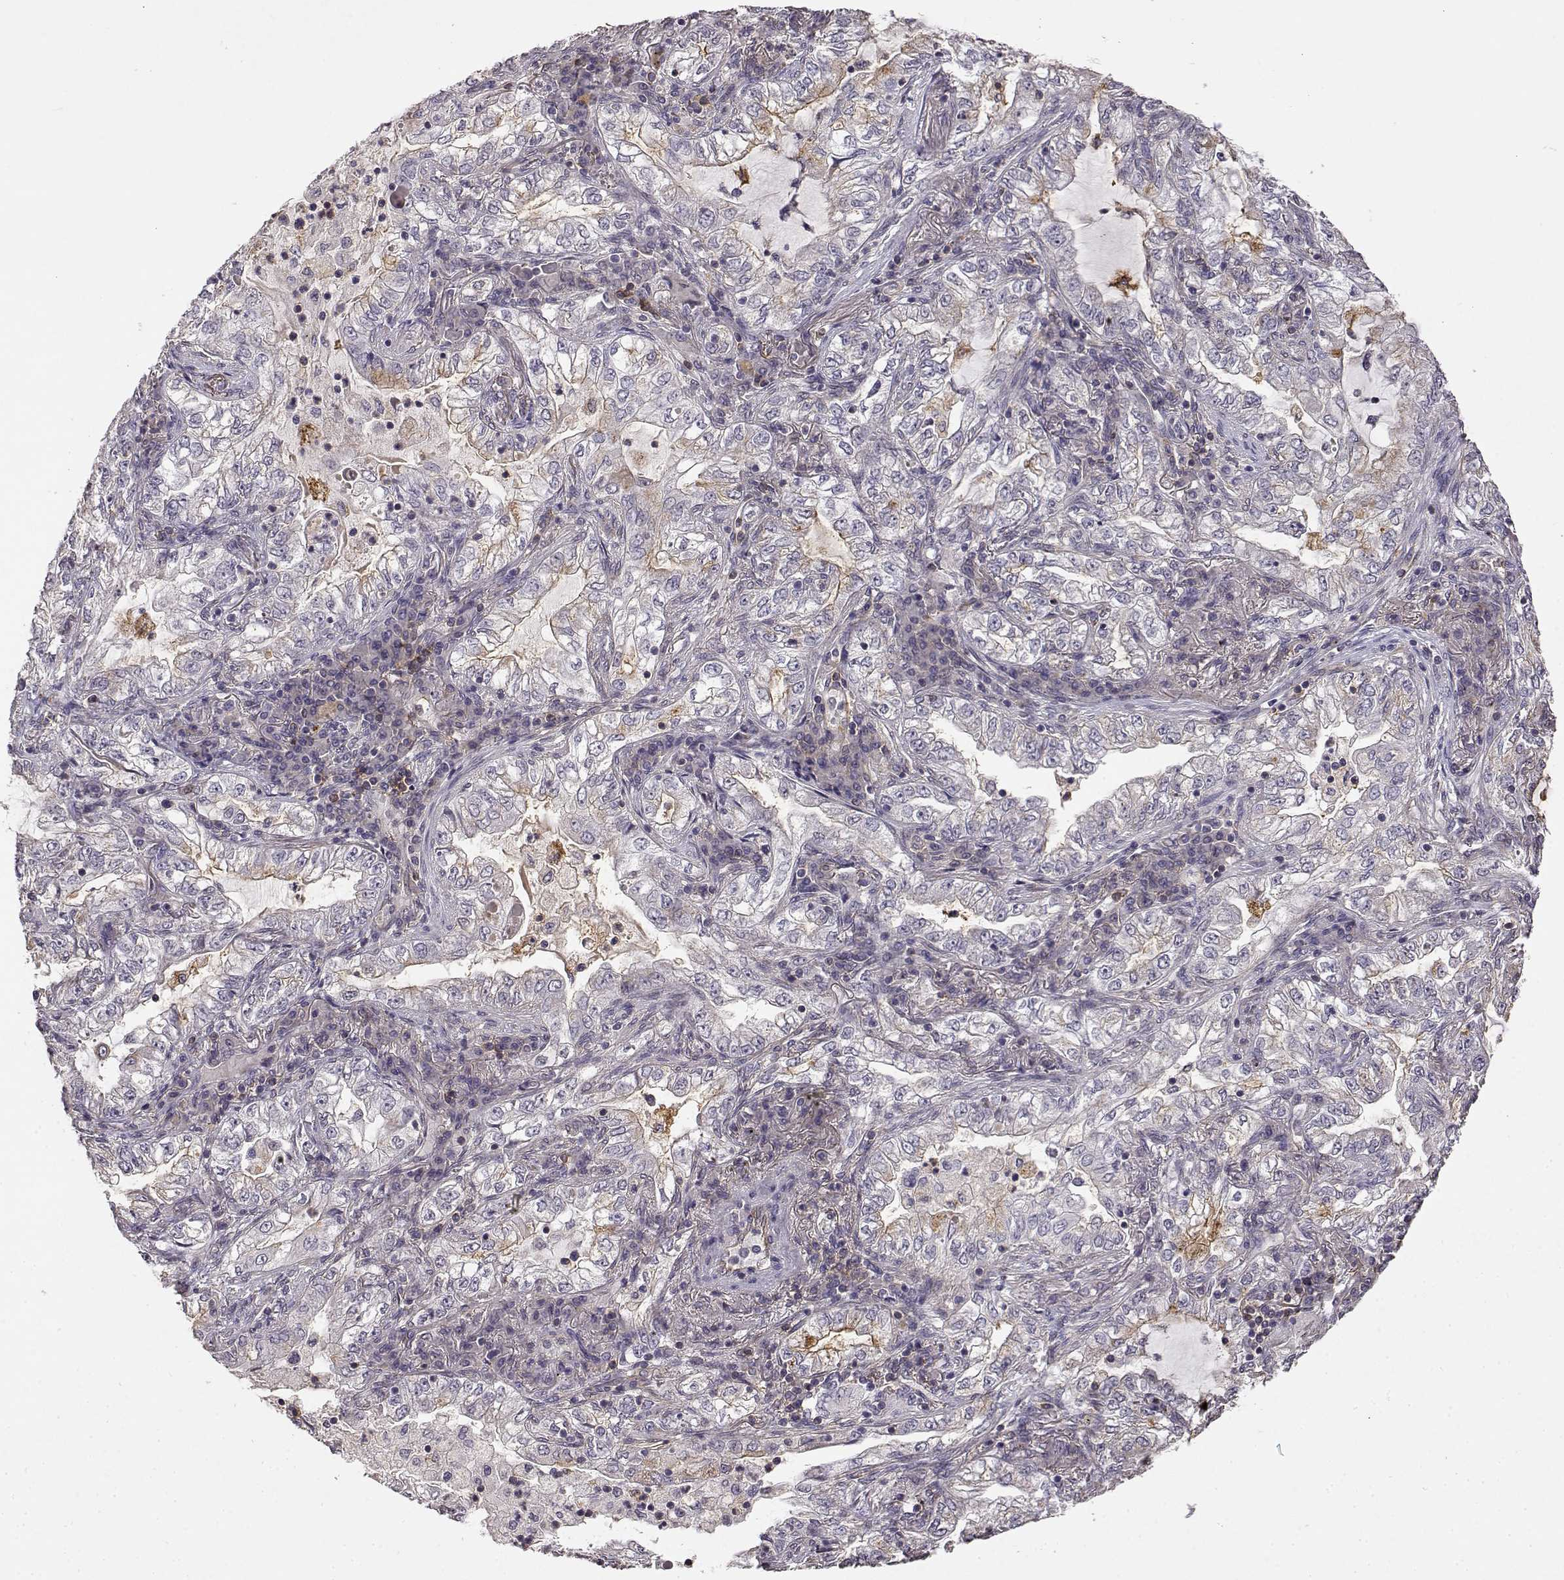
{"staining": {"intensity": "negative", "quantity": "none", "location": "none"}, "tissue": "lung cancer", "cell_type": "Tumor cells", "image_type": "cancer", "snomed": [{"axis": "morphology", "description": "Adenocarcinoma, NOS"}, {"axis": "topography", "description": "Lung"}], "caption": "There is no significant staining in tumor cells of lung cancer. (DAB (3,3'-diaminobenzidine) immunohistochemistry (IHC) visualized using brightfield microscopy, high magnification).", "gene": "IFITM1", "patient": {"sex": "female", "age": 73}}